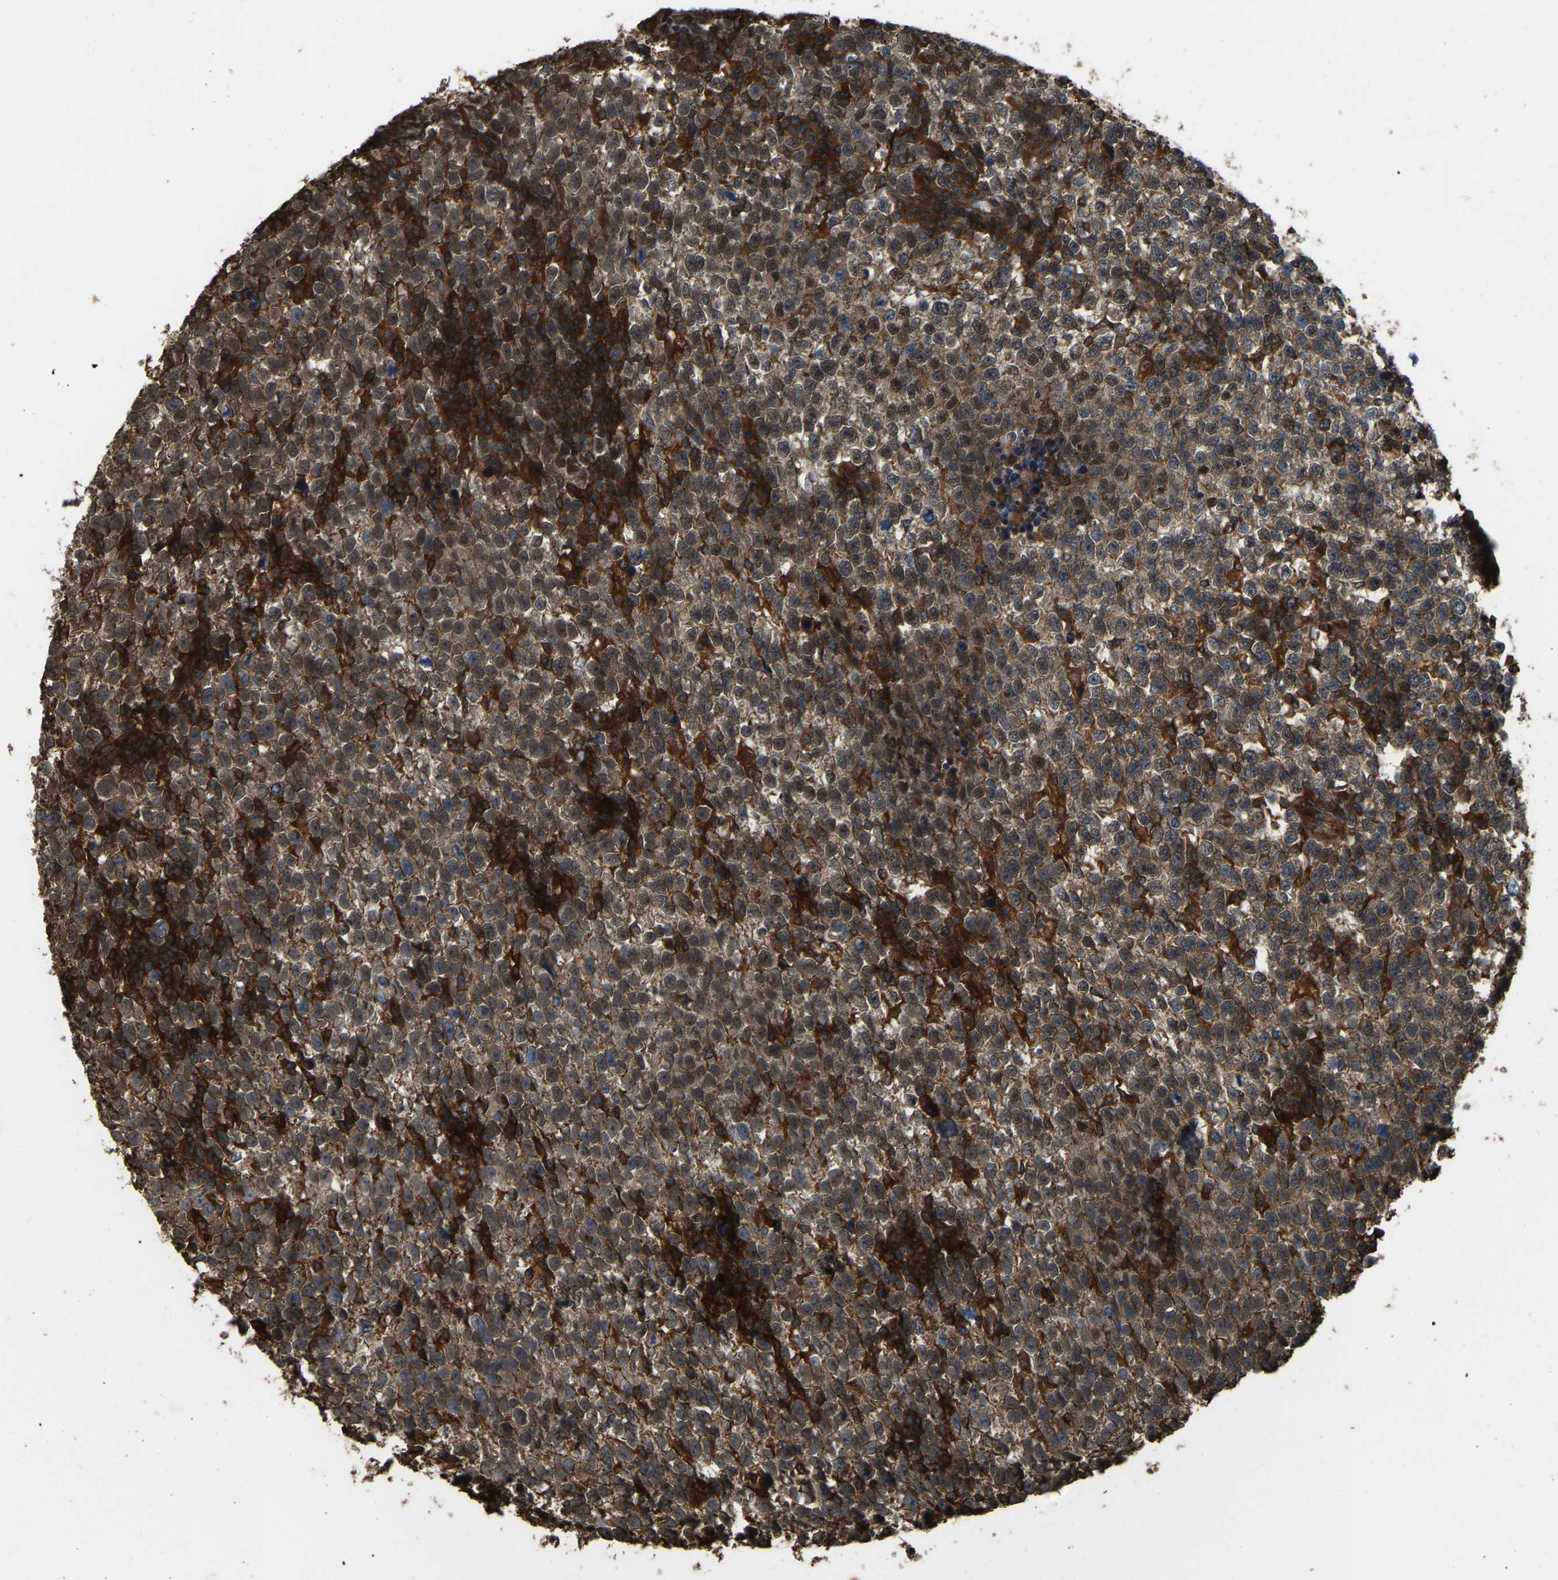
{"staining": {"intensity": "moderate", "quantity": ">75%", "location": "cytoplasmic/membranous,nuclear"}, "tissue": "testis cancer", "cell_type": "Tumor cells", "image_type": "cancer", "snomed": [{"axis": "morphology", "description": "Normal tissue, NOS"}, {"axis": "morphology", "description": "Seminoma, NOS"}, {"axis": "topography", "description": "Testis"}], "caption": "Protein staining shows moderate cytoplasmic/membranous and nuclear expression in about >75% of tumor cells in testis cancer (seminoma). (Brightfield microscopy of DAB IHC at high magnification).", "gene": "SAMD9L", "patient": {"sex": "male", "age": 43}}